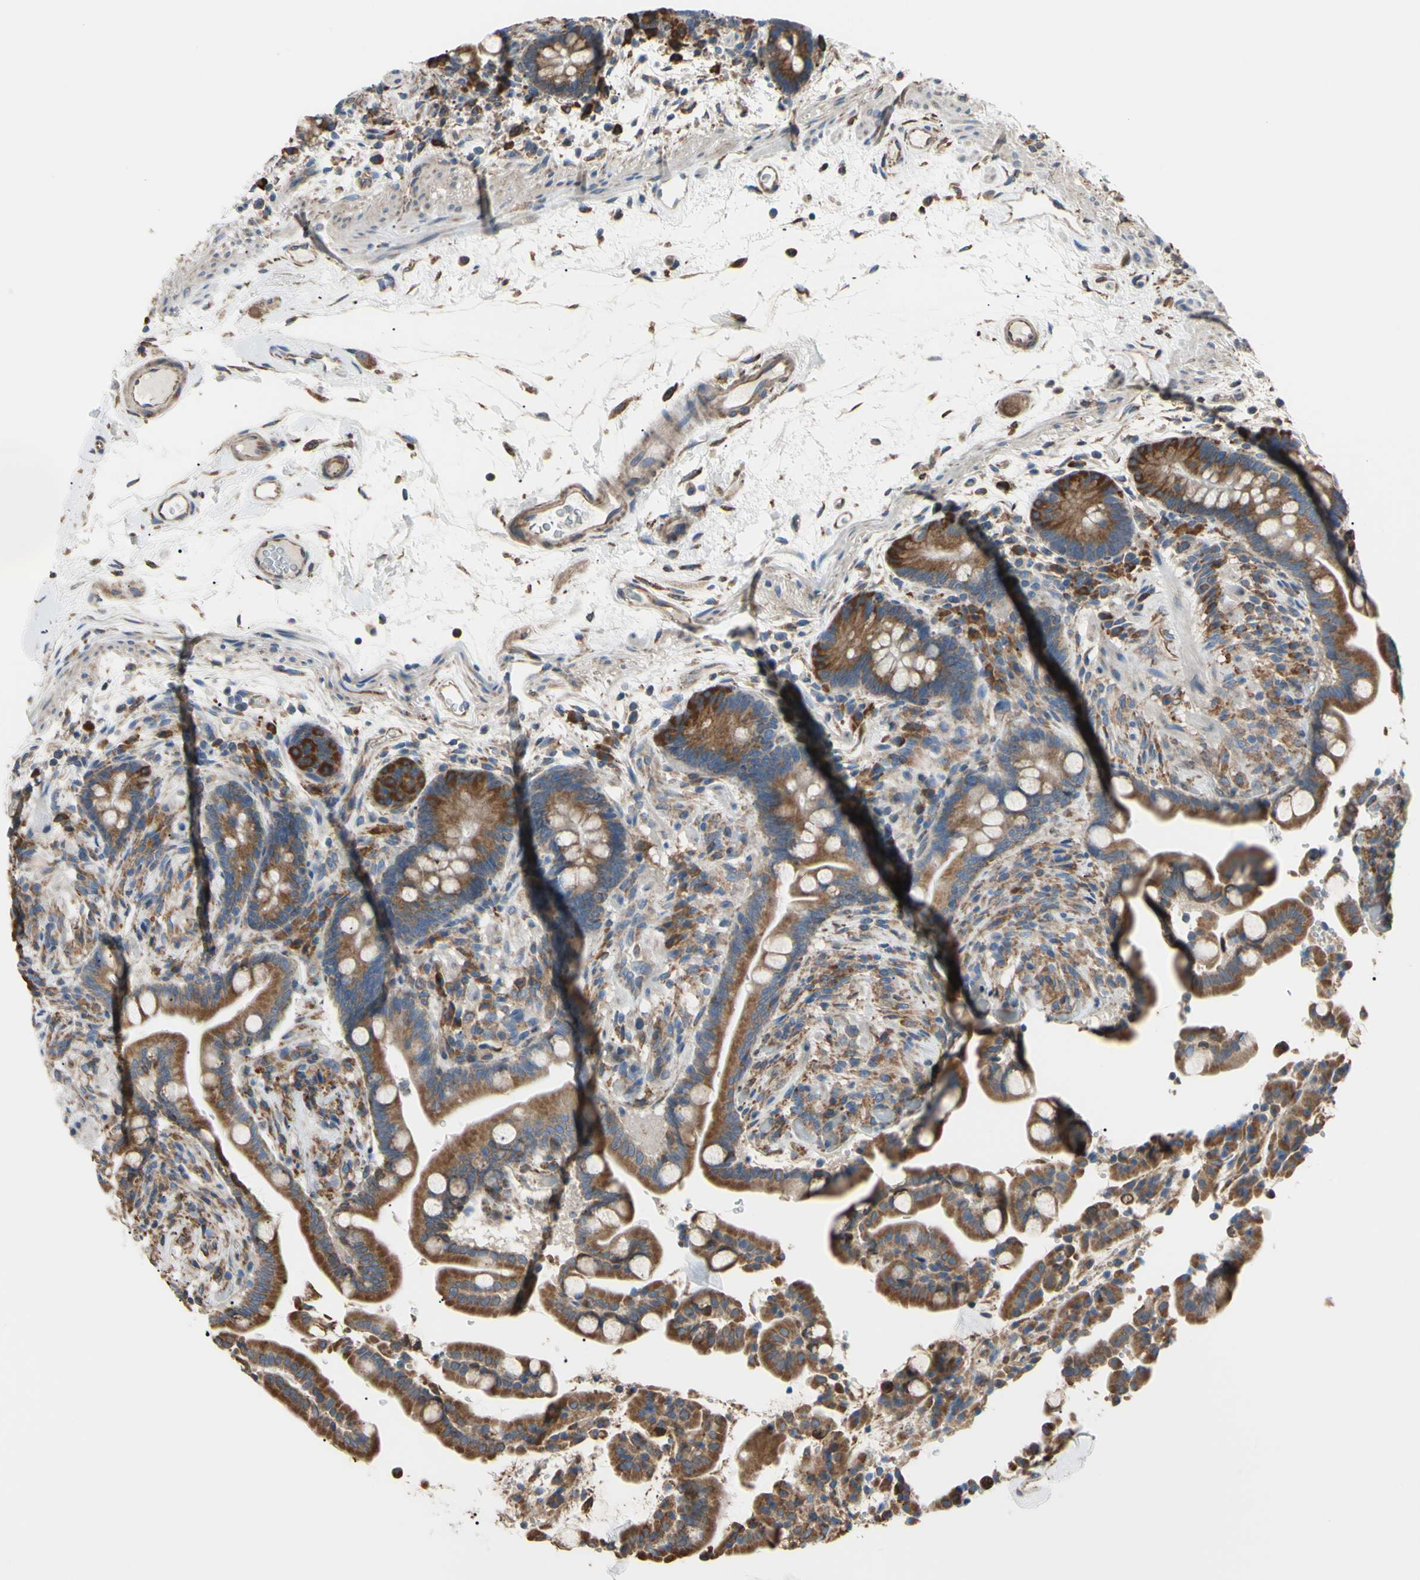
{"staining": {"intensity": "weak", "quantity": ">75%", "location": "cytoplasmic/membranous"}, "tissue": "colon", "cell_type": "Endothelial cells", "image_type": "normal", "snomed": [{"axis": "morphology", "description": "Normal tissue, NOS"}, {"axis": "topography", "description": "Colon"}], "caption": "Immunohistochemistry image of unremarkable colon: colon stained using IHC exhibits low levels of weak protein expression localized specifically in the cytoplasmic/membranous of endothelial cells, appearing as a cytoplasmic/membranous brown color.", "gene": "BMF", "patient": {"sex": "male", "age": 73}}